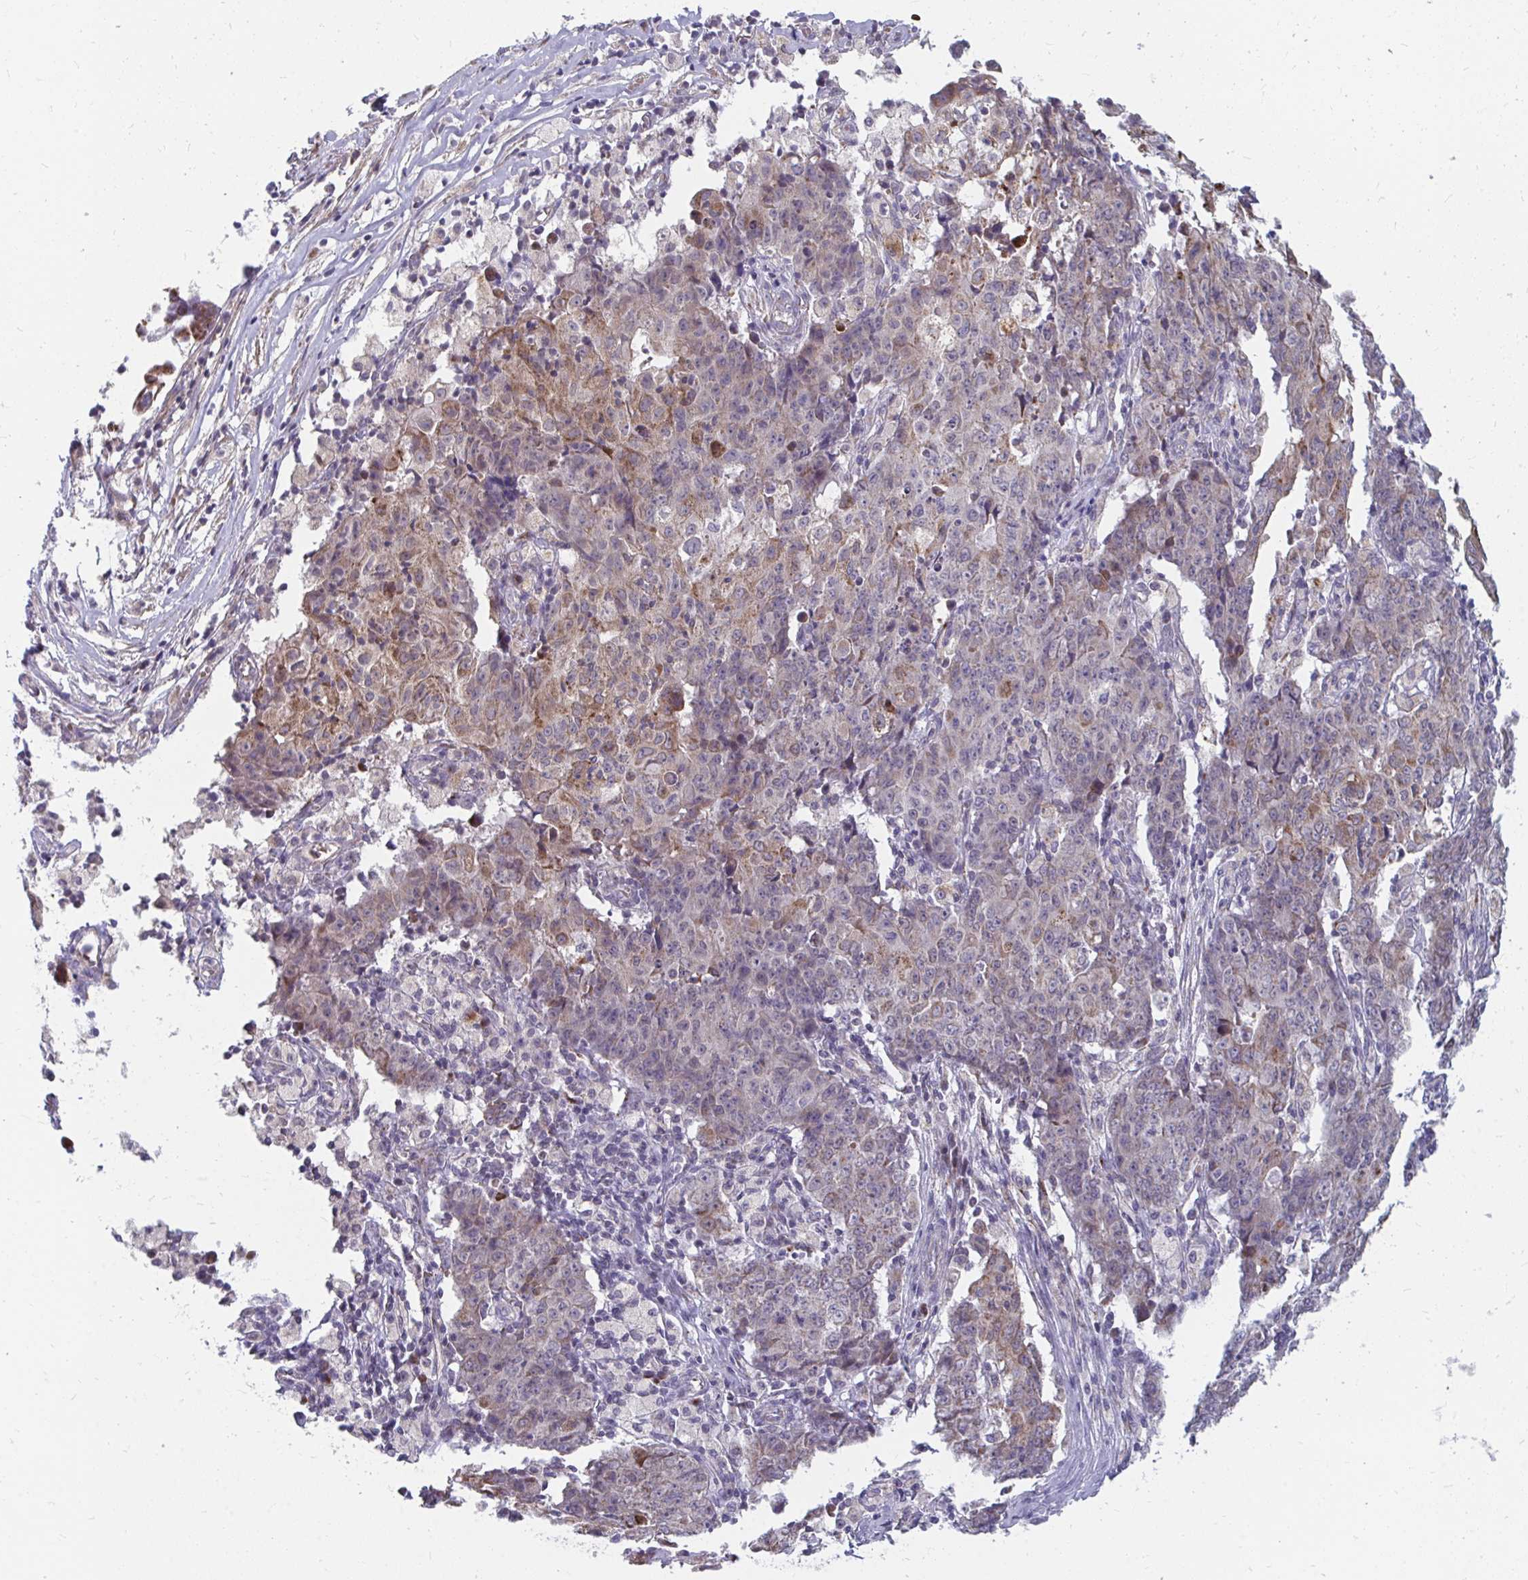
{"staining": {"intensity": "moderate", "quantity": "<25%", "location": "cytoplasmic/membranous"}, "tissue": "ovarian cancer", "cell_type": "Tumor cells", "image_type": "cancer", "snomed": [{"axis": "morphology", "description": "Carcinoma, endometroid"}, {"axis": "topography", "description": "Ovary"}], "caption": "Moderate cytoplasmic/membranous staining is seen in about <25% of tumor cells in ovarian cancer (endometroid carcinoma). (DAB IHC with brightfield microscopy, high magnification).", "gene": "PABIR3", "patient": {"sex": "female", "age": 42}}